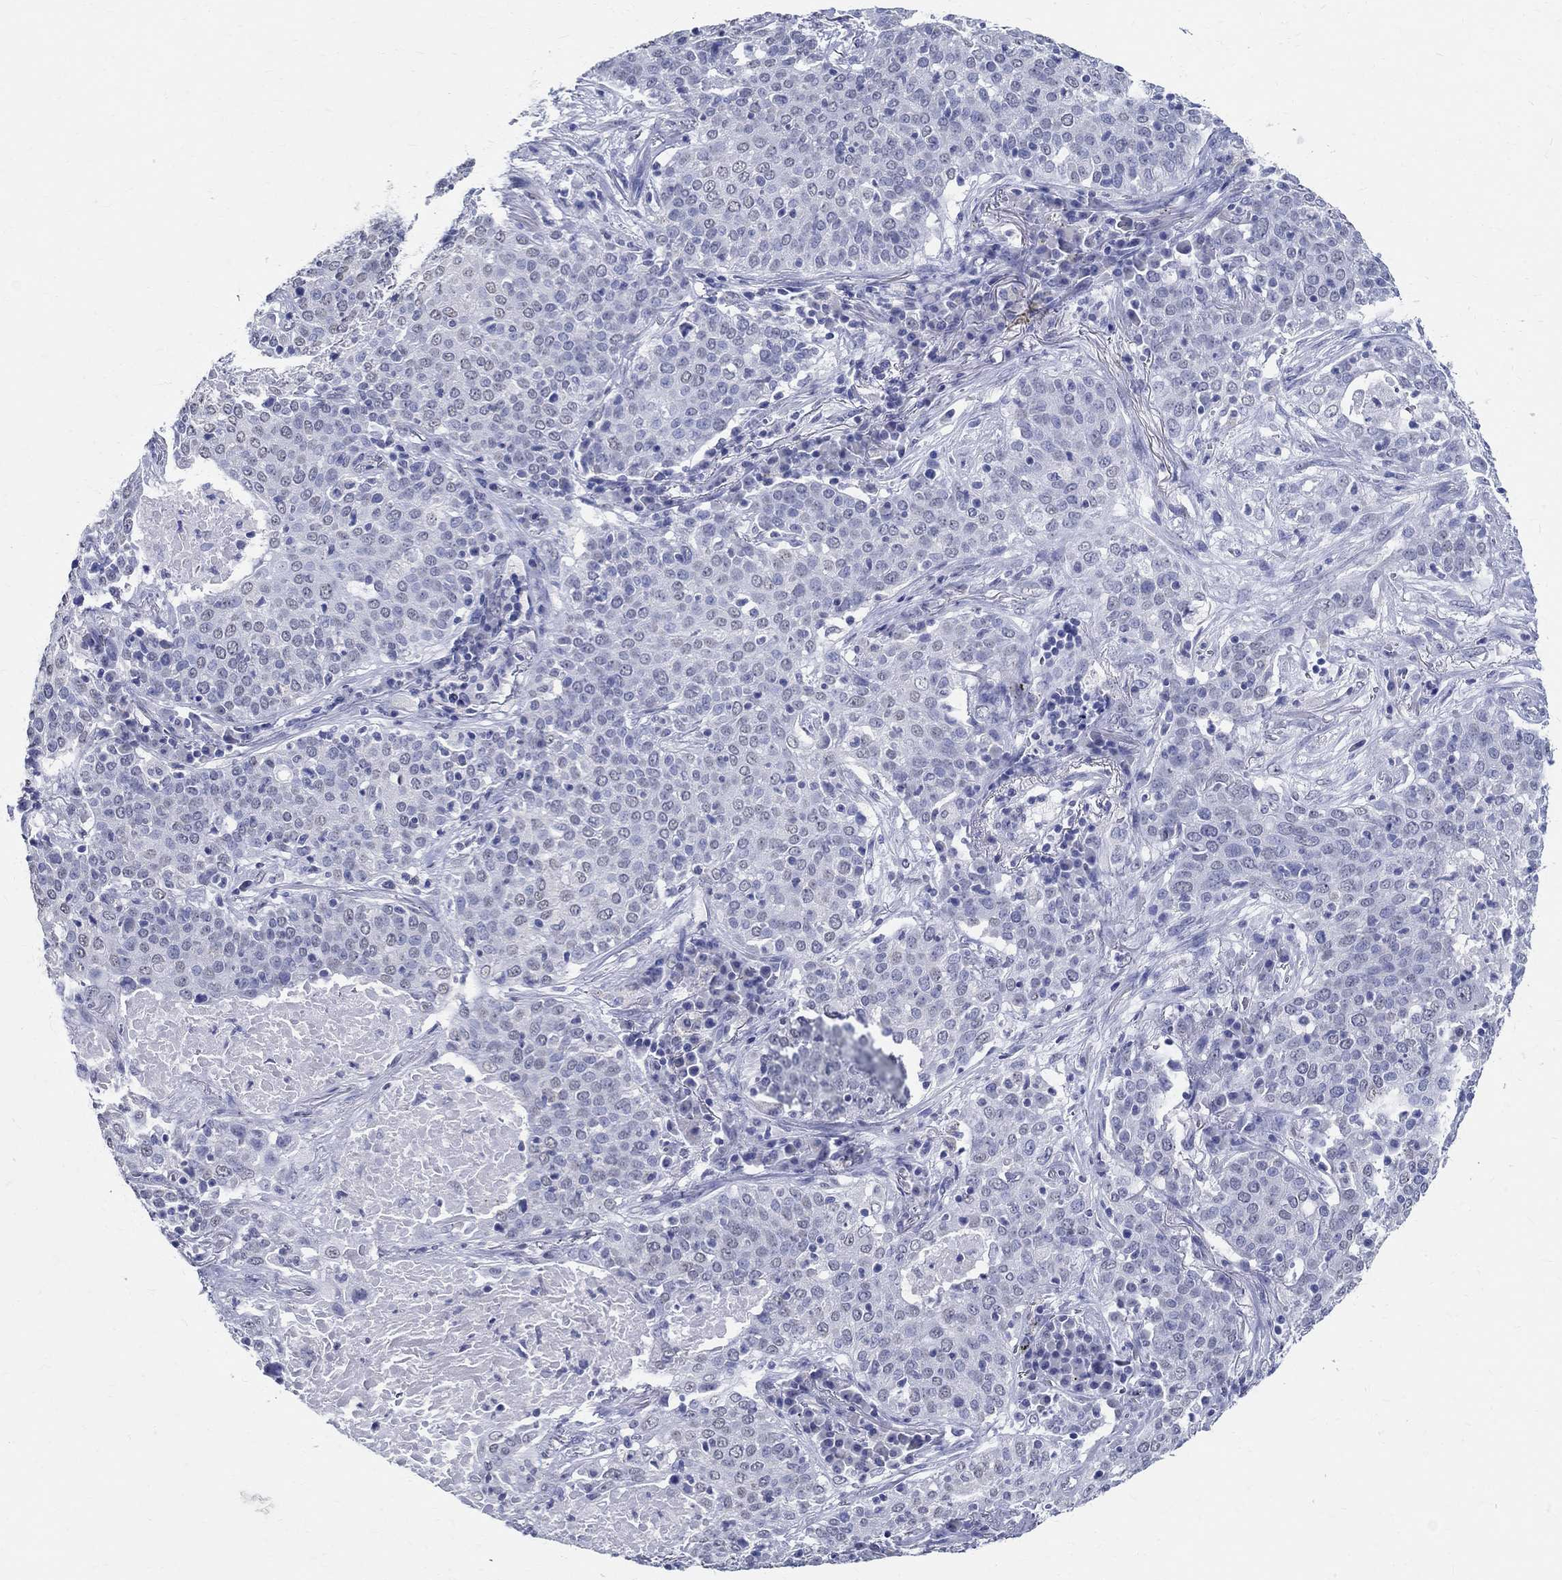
{"staining": {"intensity": "negative", "quantity": "none", "location": "none"}, "tissue": "lung cancer", "cell_type": "Tumor cells", "image_type": "cancer", "snomed": [{"axis": "morphology", "description": "Squamous cell carcinoma, NOS"}, {"axis": "topography", "description": "Lung"}], "caption": "Human lung cancer (squamous cell carcinoma) stained for a protein using immunohistochemistry exhibits no expression in tumor cells.", "gene": "TSPAN16", "patient": {"sex": "male", "age": 82}}